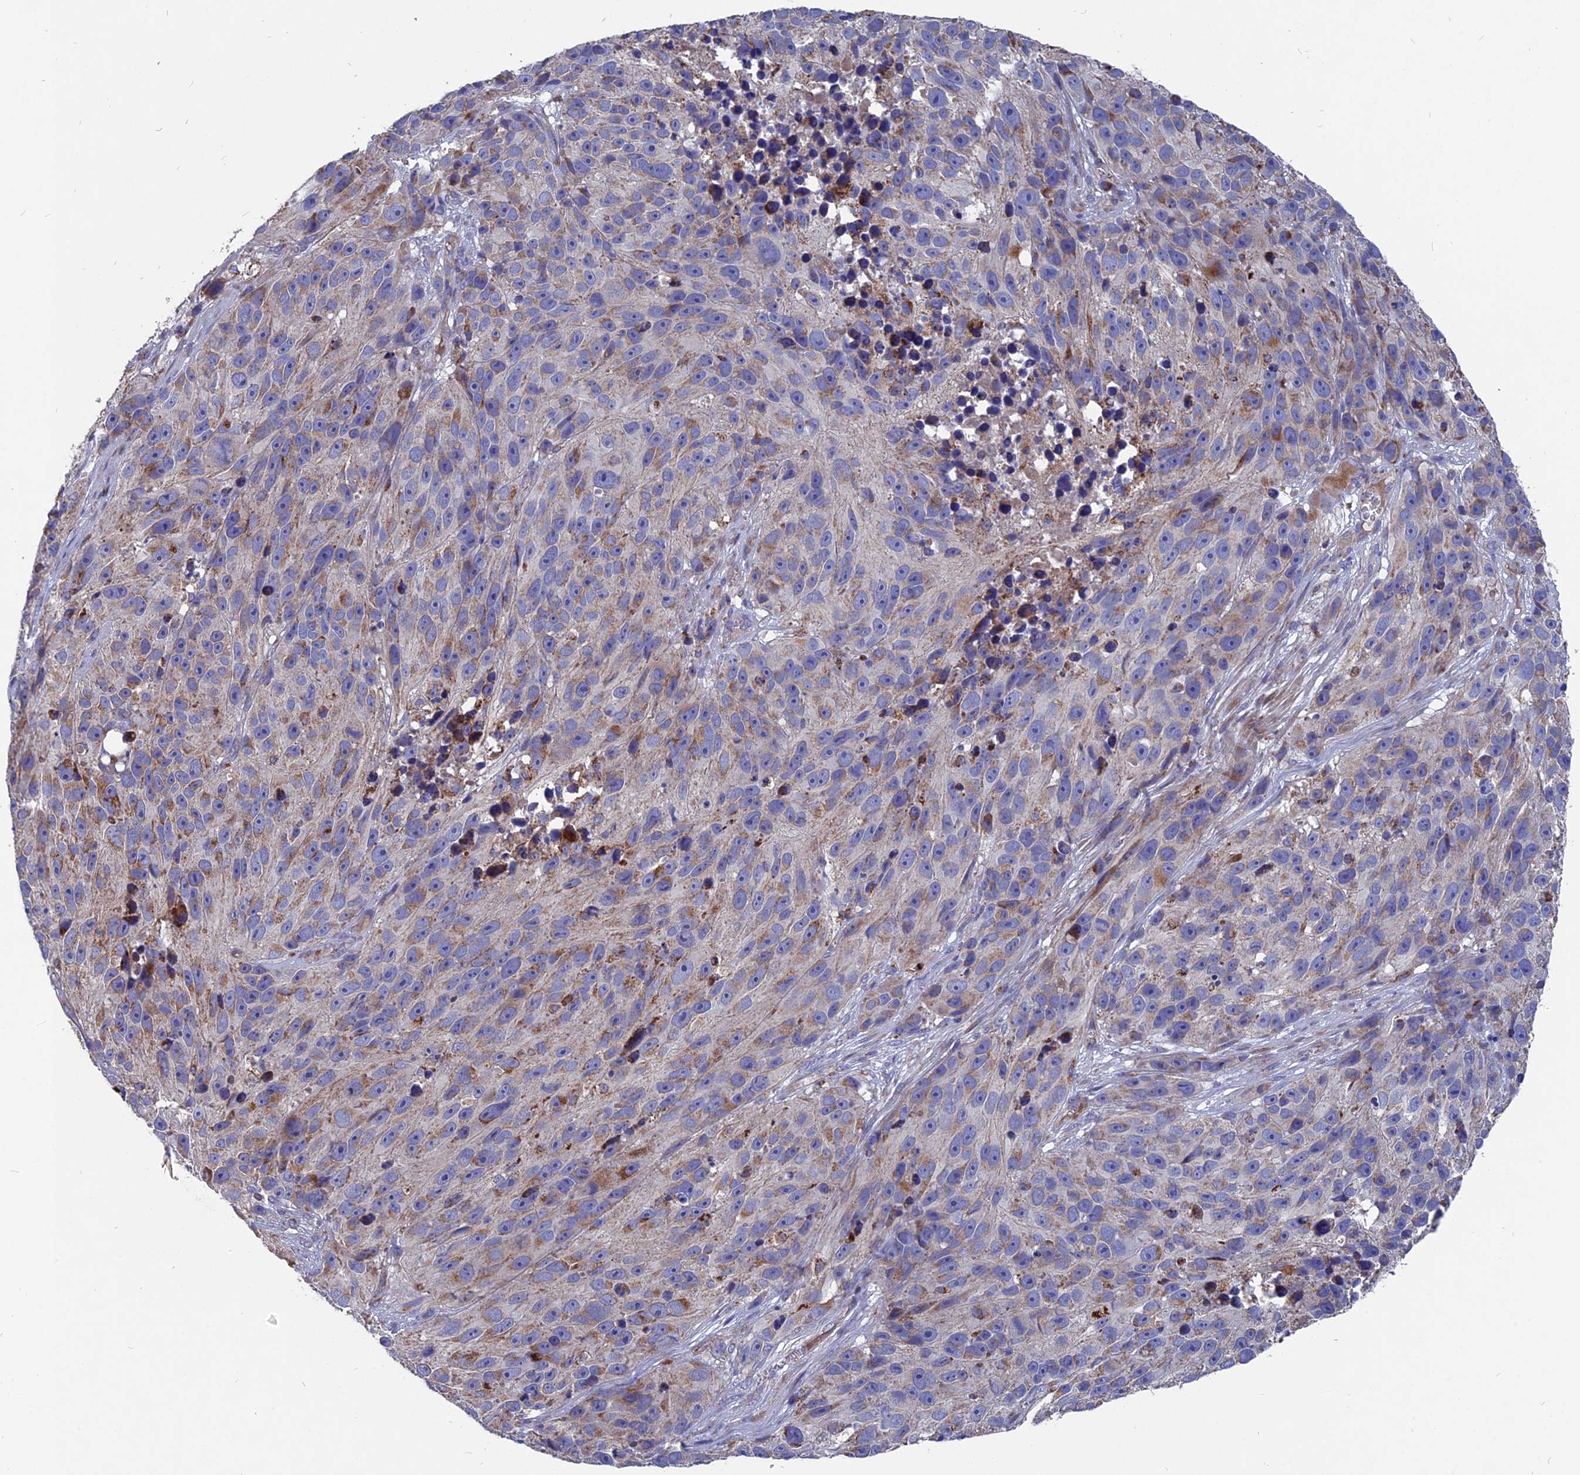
{"staining": {"intensity": "moderate", "quantity": "25%-75%", "location": "cytoplasmic/membranous"}, "tissue": "melanoma", "cell_type": "Tumor cells", "image_type": "cancer", "snomed": [{"axis": "morphology", "description": "Malignant melanoma, NOS"}, {"axis": "topography", "description": "Skin"}], "caption": "Immunohistochemistry (IHC) of malignant melanoma demonstrates medium levels of moderate cytoplasmic/membranous positivity in about 25%-75% of tumor cells.", "gene": "TGFA", "patient": {"sex": "male", "age": 84}}